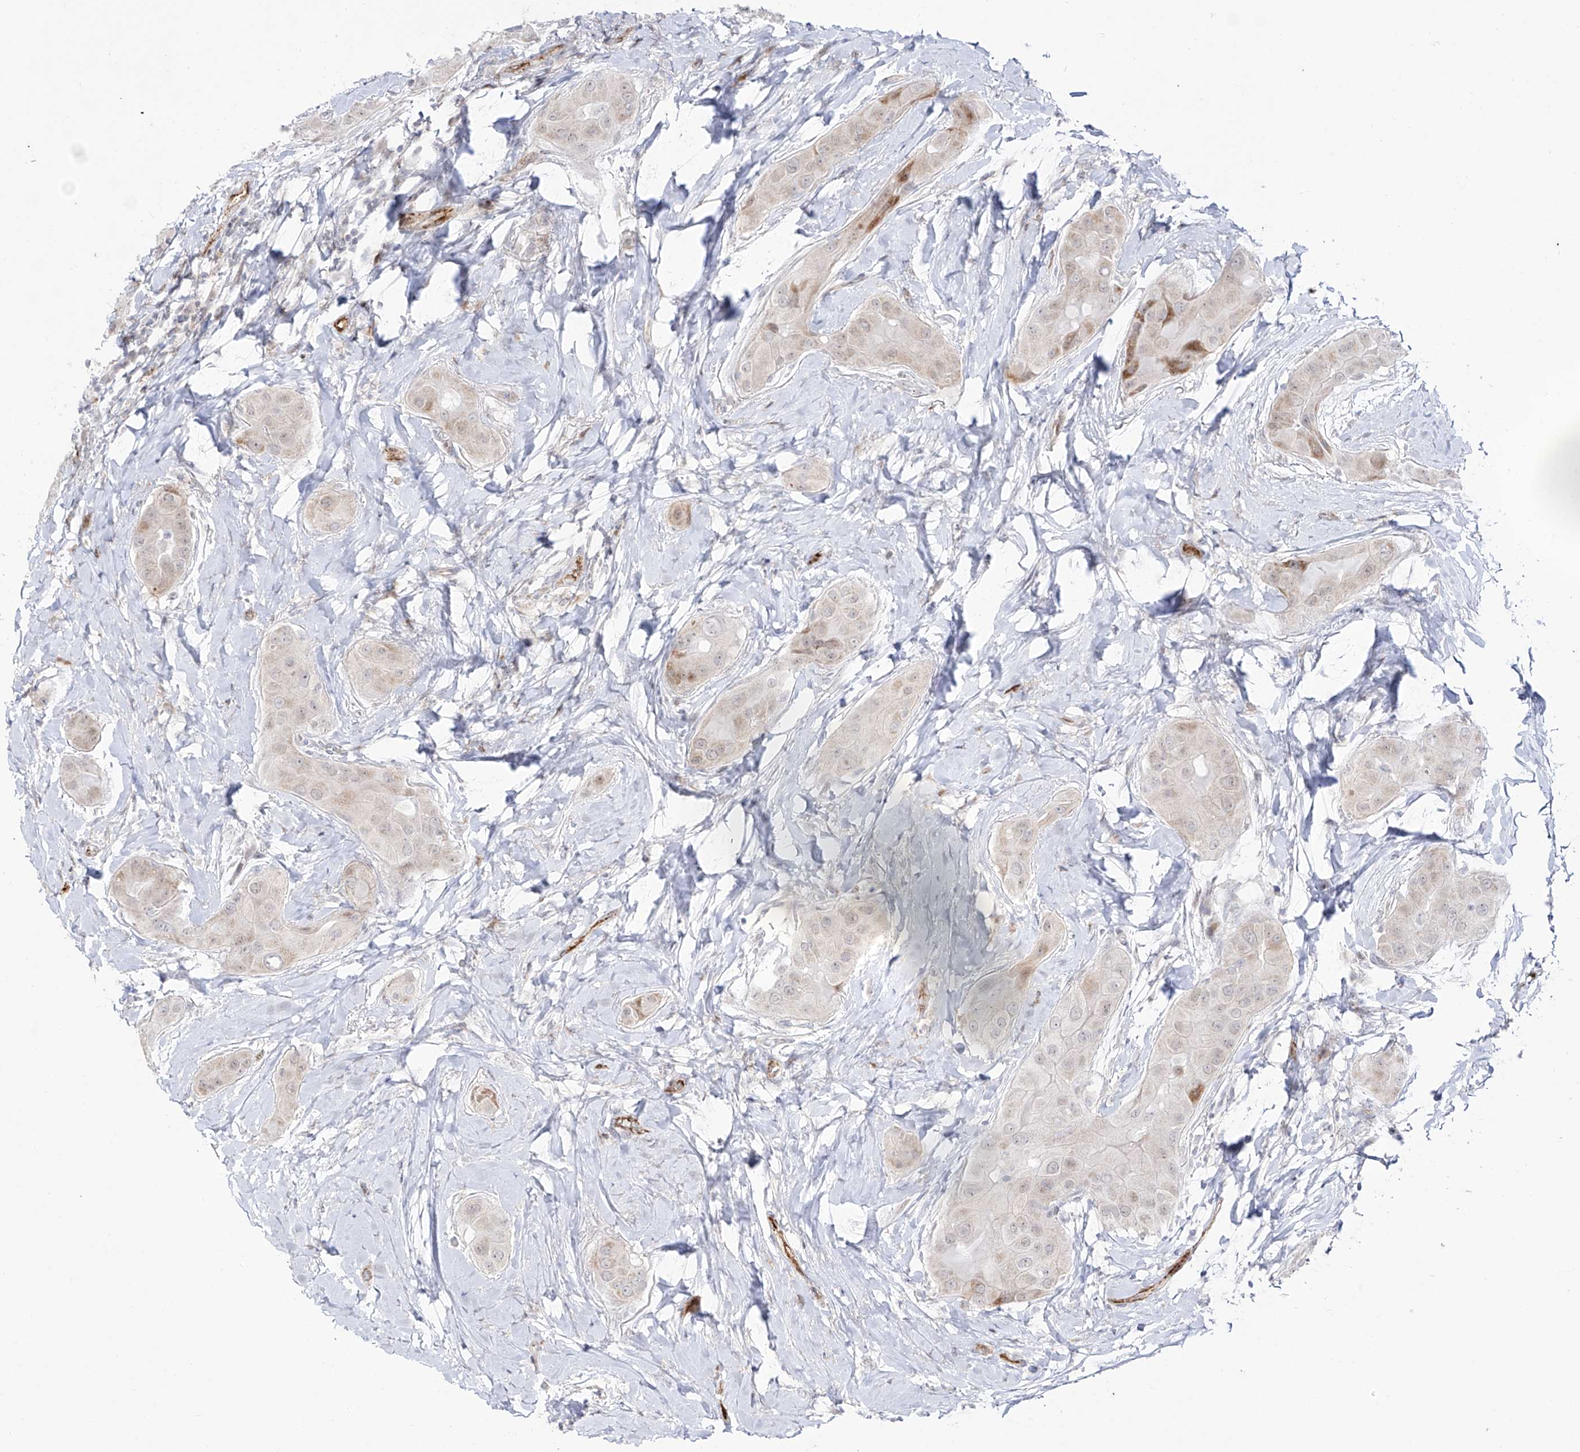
{"staining": {"intensity": "weak", "quantity": "25%-75%", "location": "cytoplasmic/membranous"}, "tissue": "thyroid cancer", "cell_type": "Tumor cells", "image_type": "cancer", "snomed": [{"axis": "morphology", "description": "Papillary adenocarcinoma, NOS"}, {"axis": "topography", "description": "Thyroid gland"}], "caption": "Thyroid cancer (papillary adenocarcinoma) stained with immunohistochemistry reveals weak cytoplasmic/membranous positivity in about 25%-75% of tumor cells. Ihc stains the protein in brown and the nuclei are stained blue.", "gene": "ZNF180", "patient": {"sex": "male", "age": 33}}